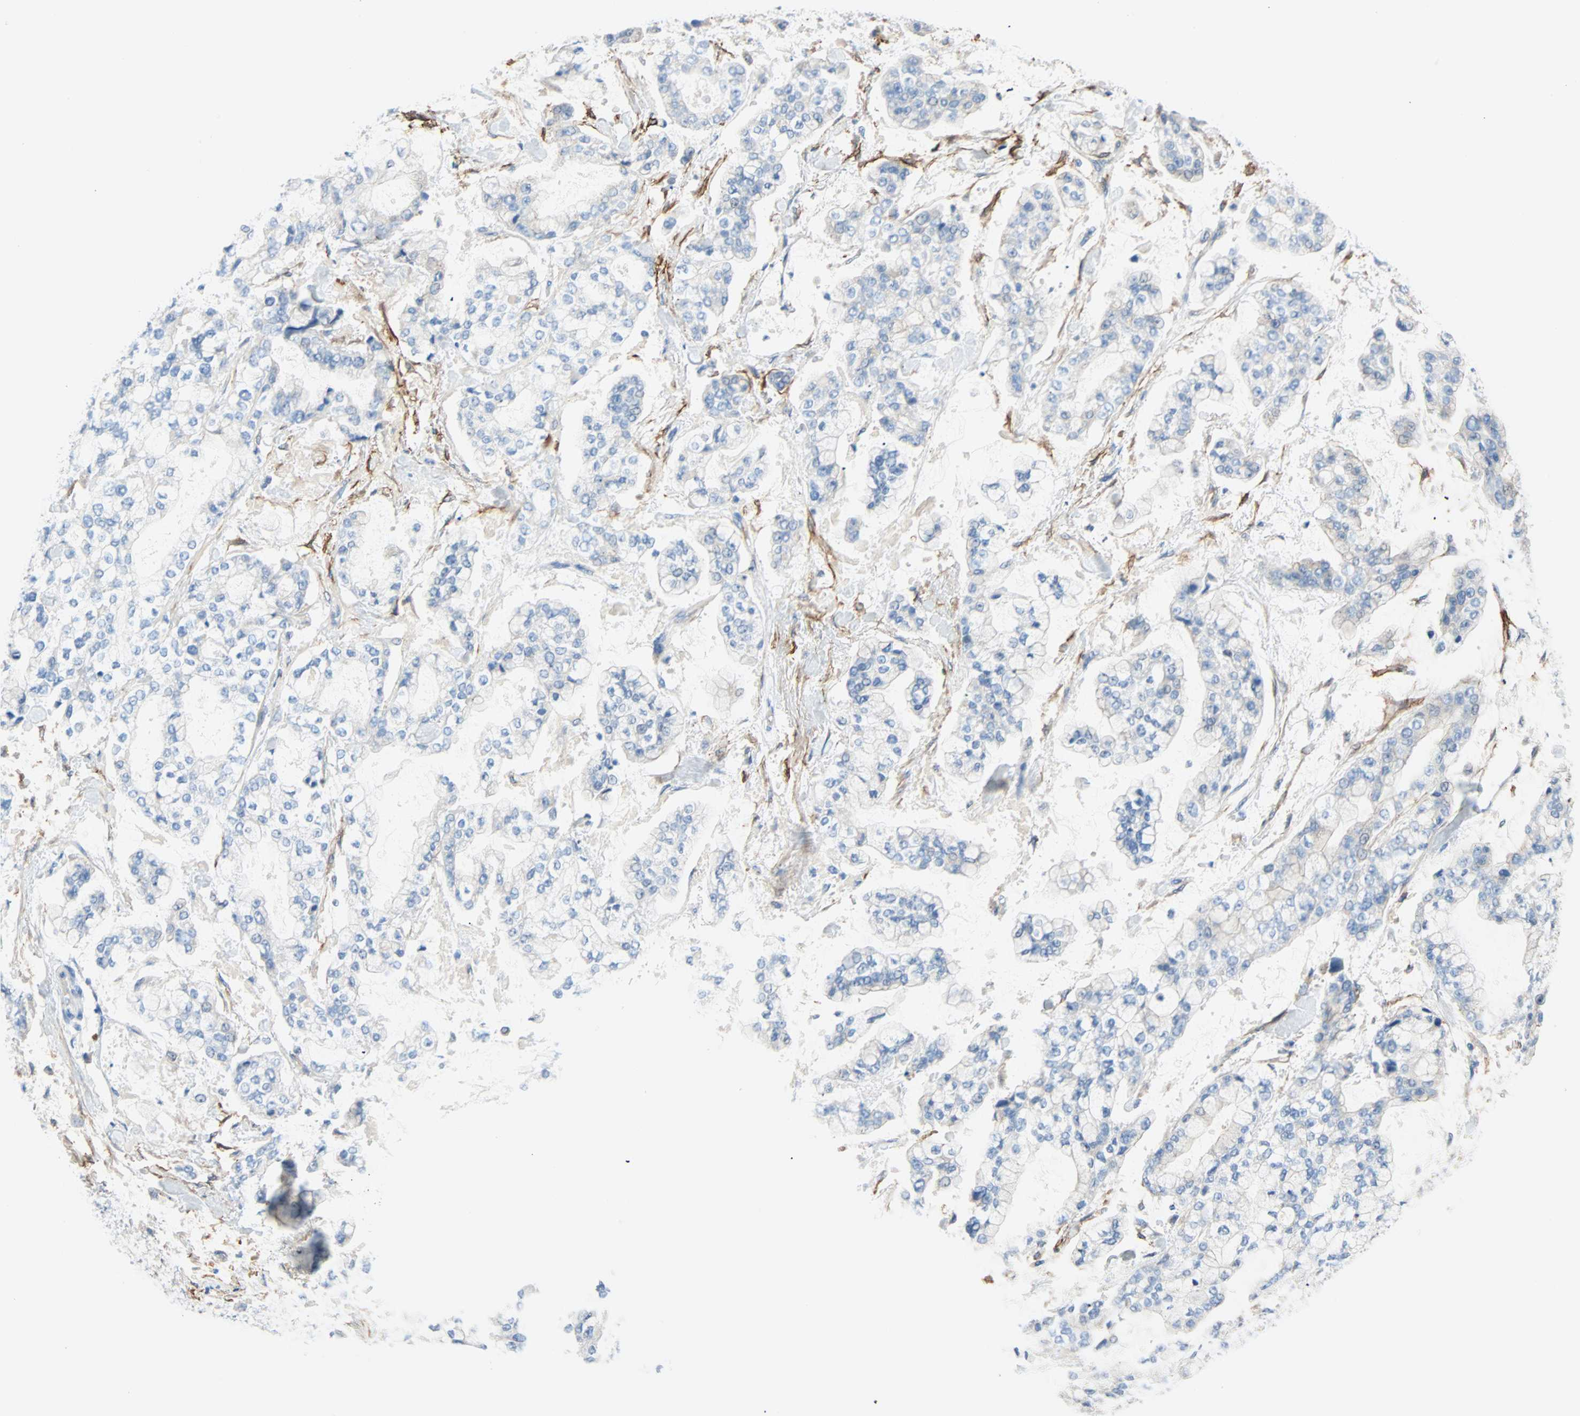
{"staining": {"intensity": "negative", "quantity": "none", "location": "none"}, "tissue": "stomach cancer", "cell_type": "Tumor cells", "image_type": "cancer", "snomed": [{"axis": "morphology", "description": "Normal tissue, NOS"}, {"axis": "morphology", "description": "Adenocarcinoma, NOS"}, {"axis": "topography", "description": "Stomach, upper"}, {"axis": "topography", "description": "Stomach"}], "caption": "This is a histopathology image of immunohistochemistry staining of adenocarcinoma (stomach), which shows no expression in tumor cells.", "gene": "PDPN", "patient": {"sex": "male", "age": 76}}